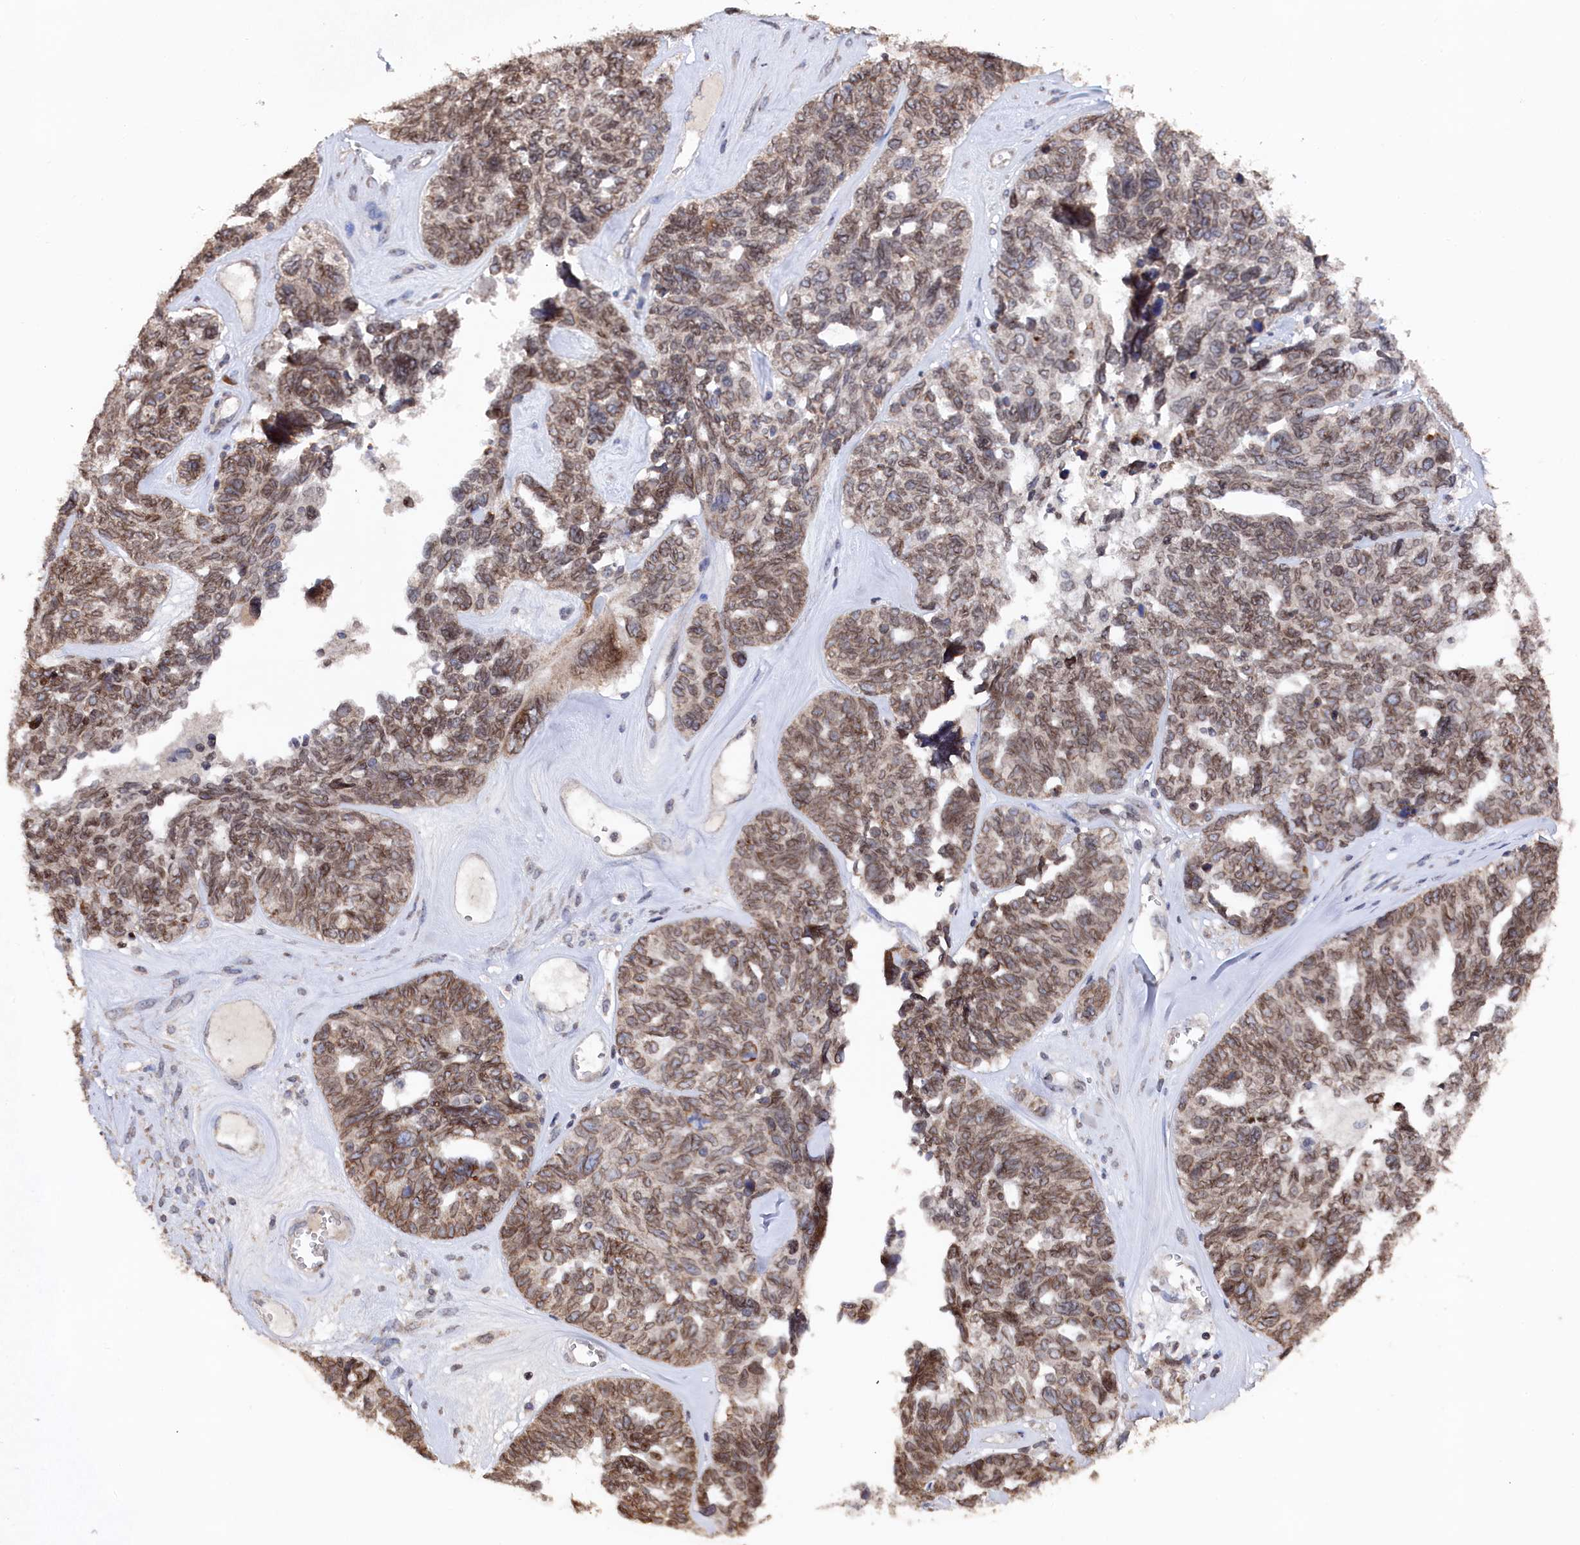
{"staining": {"intensity": "moderate", "quantity": ">75%", "location": "cytoplasmic/membranous,nuclear"}, "tissue": "ovarian cancer", "cell_type": "Tumor cells", "image_type": "cancer", "snomed": [{"axis": "morphology", "description": "Cystadenocarcinoma, serous, NOS"}, {"axis": "topography", "description": "Ovary"}], "caption": "Human serous cystadenocarcinoma (ovarian) stained with a brown dye shows moderate cytoplasmic/membranous and nuclear positive expression in about >75% of tumor cells.", "gene": "ANKEF1", "patient": {"sex": "female", "age": 79}}